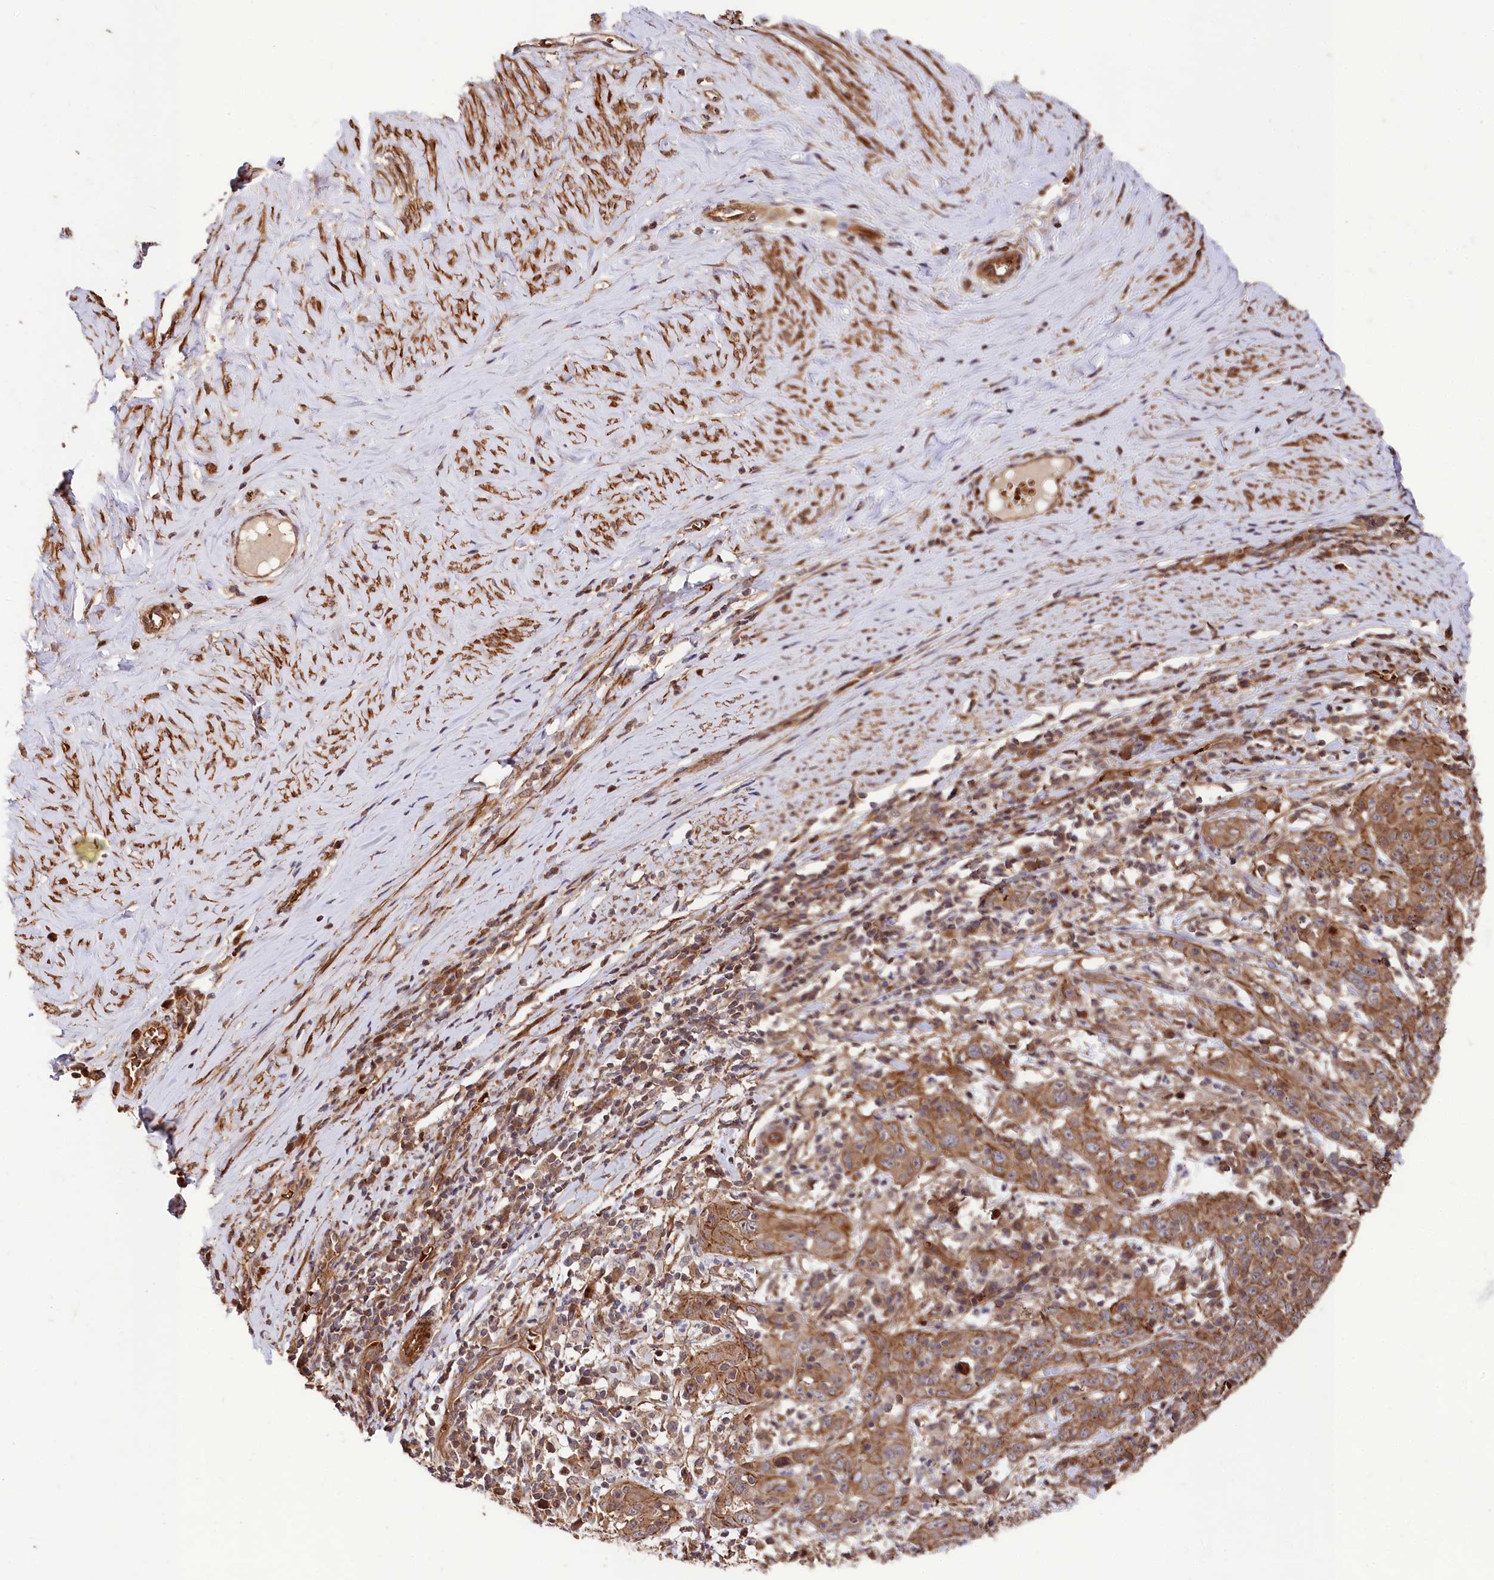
{"staining": {"intensity": "moderate", "quantity": ">75%", "location": "cytoplasmic/membranous"}, "tissue": "cervical cancer", "cell_type": "Tumor cells", "image_type": "cancer", "snomed": [{"axis": "morphology", "description": "Squamous cell carcinoma, NOS"}, {"axis": "topography", "description": "Cervix"}], "caption": "Moderate cytoplasmic/membranous protein expression is present in approximately >75% of tumor cells in cervical squamous cell carcinoma.", "gene": "TNKS1BP1", "patient": {"sex": "female", "age": 46}}